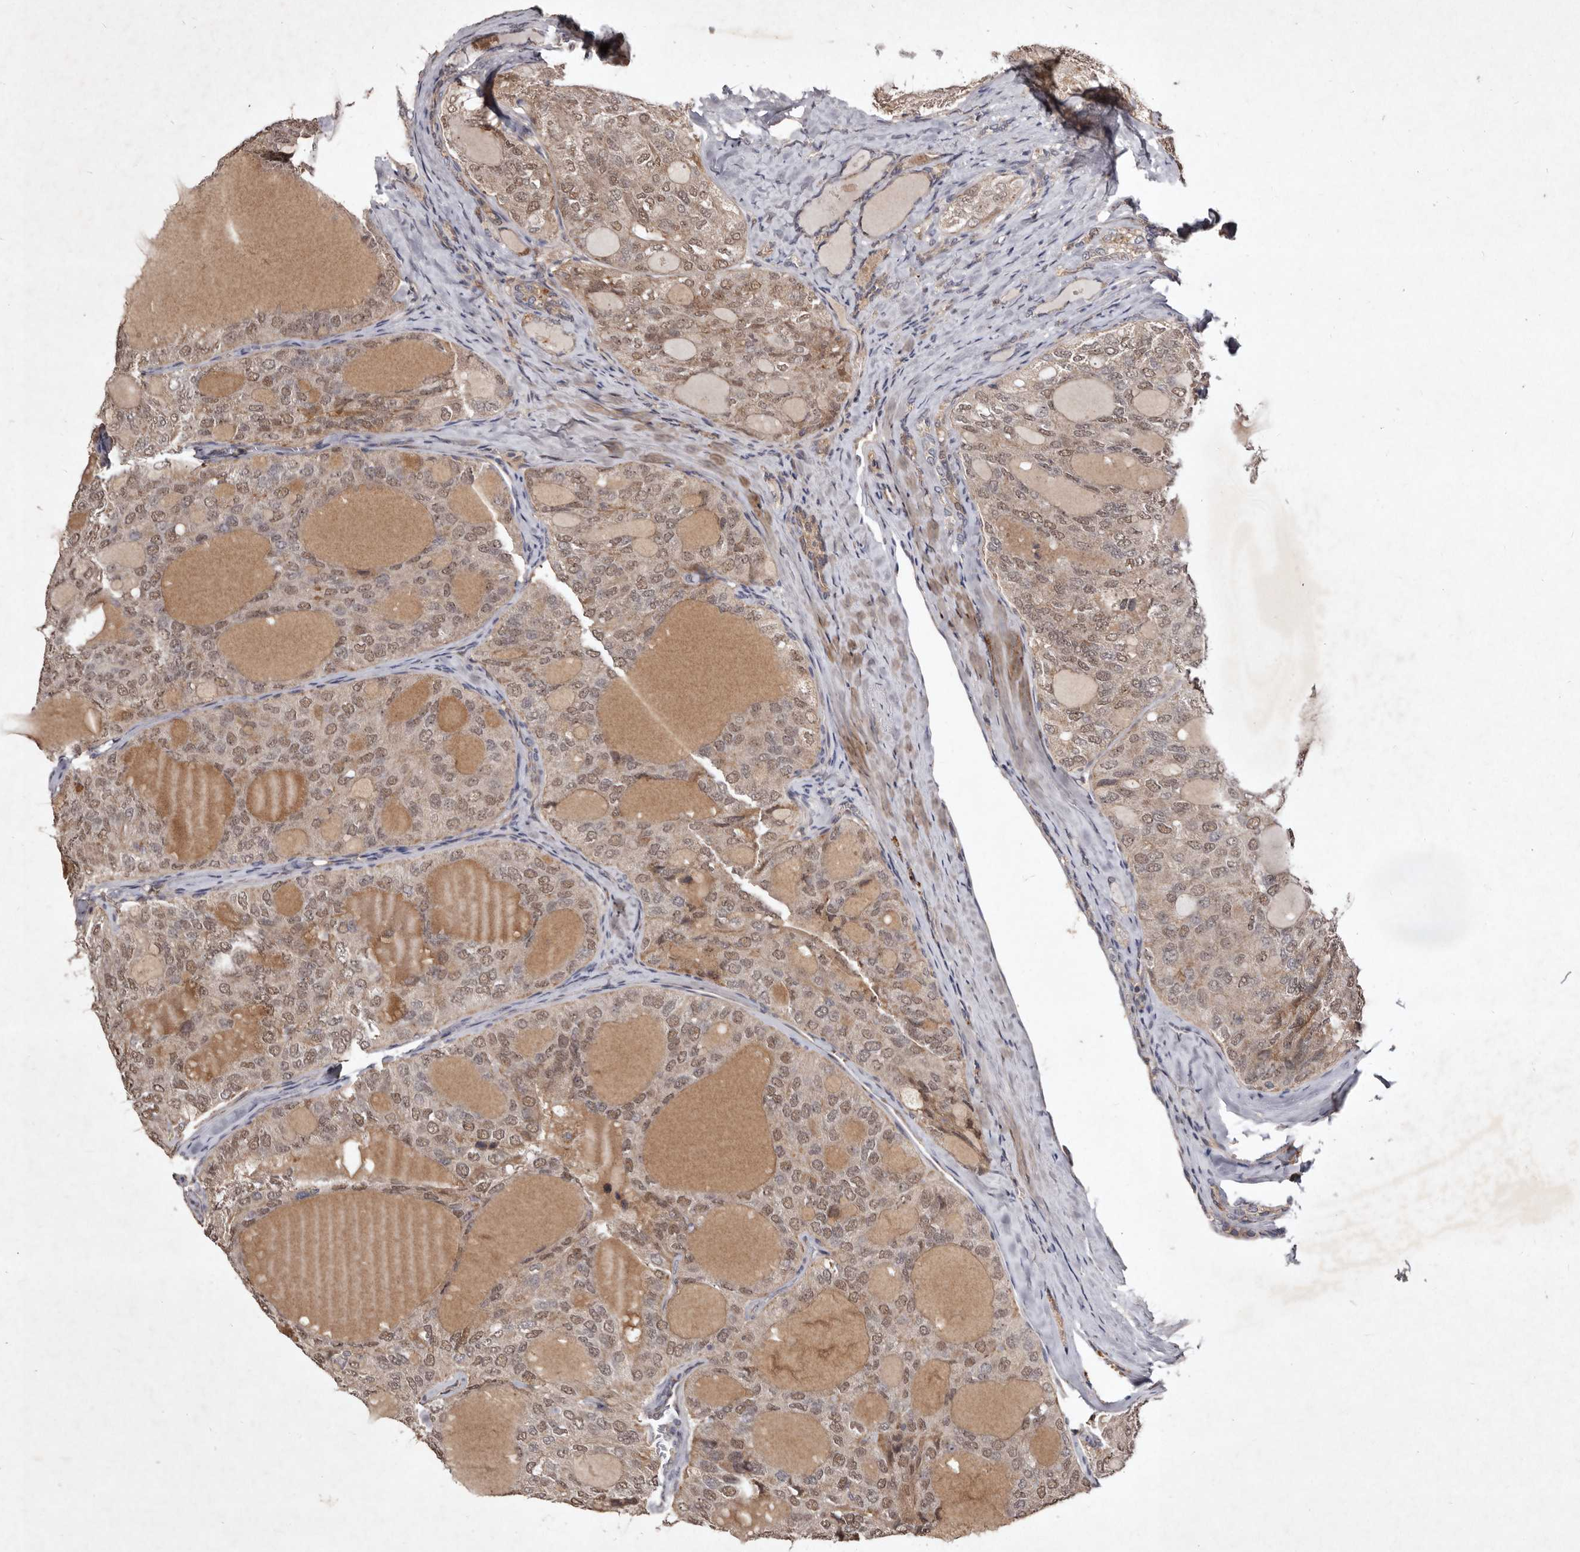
{"staining": {"intensity": "weak", "quantity": ">75%", "location": "cytoplasmic/membranous,nuclear"}, "tissue": "thyroid cancer", "cell_type": "Tumor cells", "image_type": "cancer", "snomed": [{"axis": "morphology", "description": "Follicular adenoma carcinoma, NOS"}, {"axis": "topography", "description": "Thyroid gland"}], "caption": "An immunohistochemistry micrograph of neoplastic tissue is shown. Protein staining in brown shows weak cytoplasmic/membranous and nuclear positivity in thyroid cancer within tumor cells. The staining was performed using DAB (3,3'-diaminobenzidine), with brown indicating positive protein expression. Nuclei are stained blue with hematoxylin.", "gene": "FLAD1", "patient": {"sex": "male", "age": 75}}